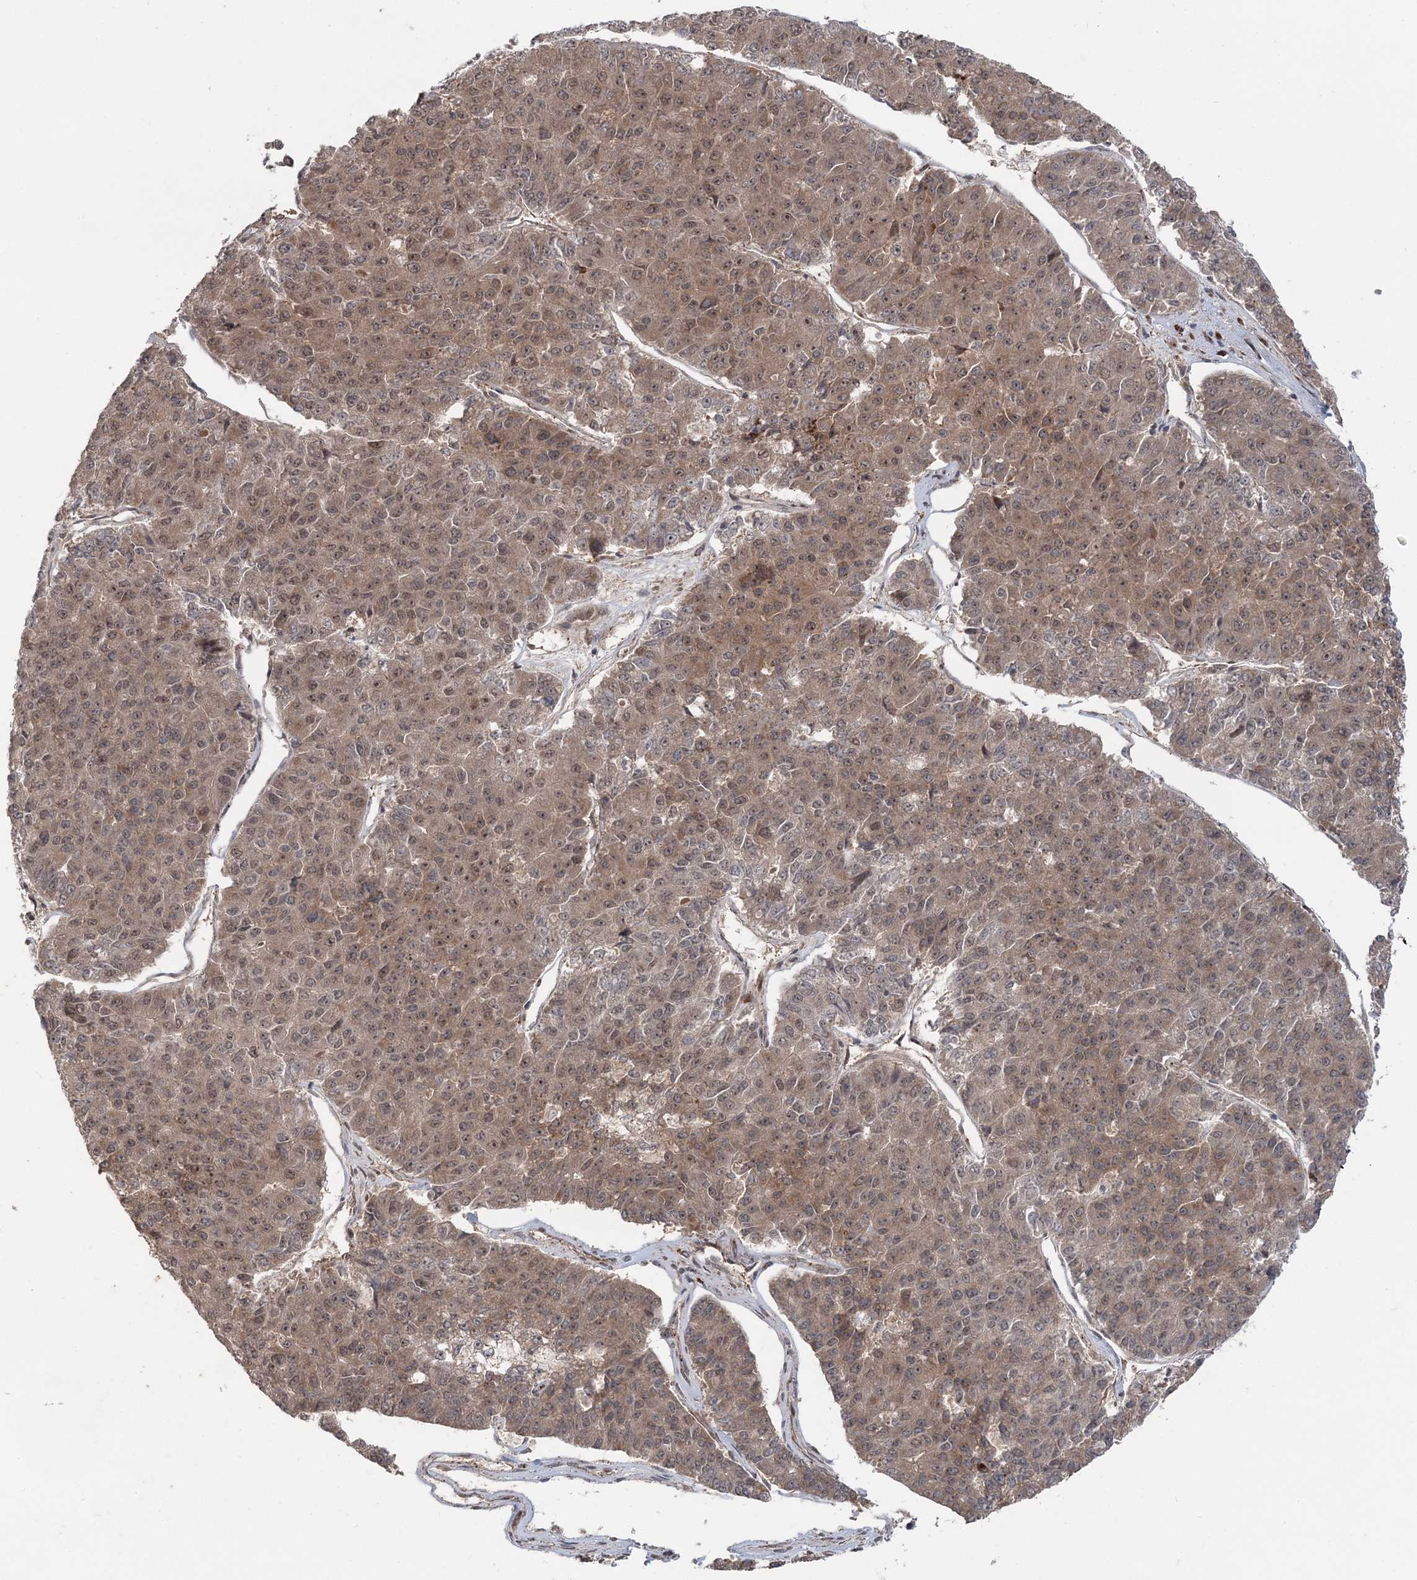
{"staining": {"intensity": "weak", "quantity": ">75%", "location": "cytoplasmic/membranous,nuclear"}, "tissue": "pancreatic cancer", "cell_type": "Tumor cells", "image_type": "cancer", "snomed": [{"axis": "morphology", "description": "Adenocarcinoma, NOS"}, {"axis": "topography", "description": "Pancreas"}], "caption": "Pancreatic adenocarcinoma stained with a protein marker shows weak staining in tumor cells.", "gene": "UBTD2", "patient": {"sex": "male", "age": 50}}